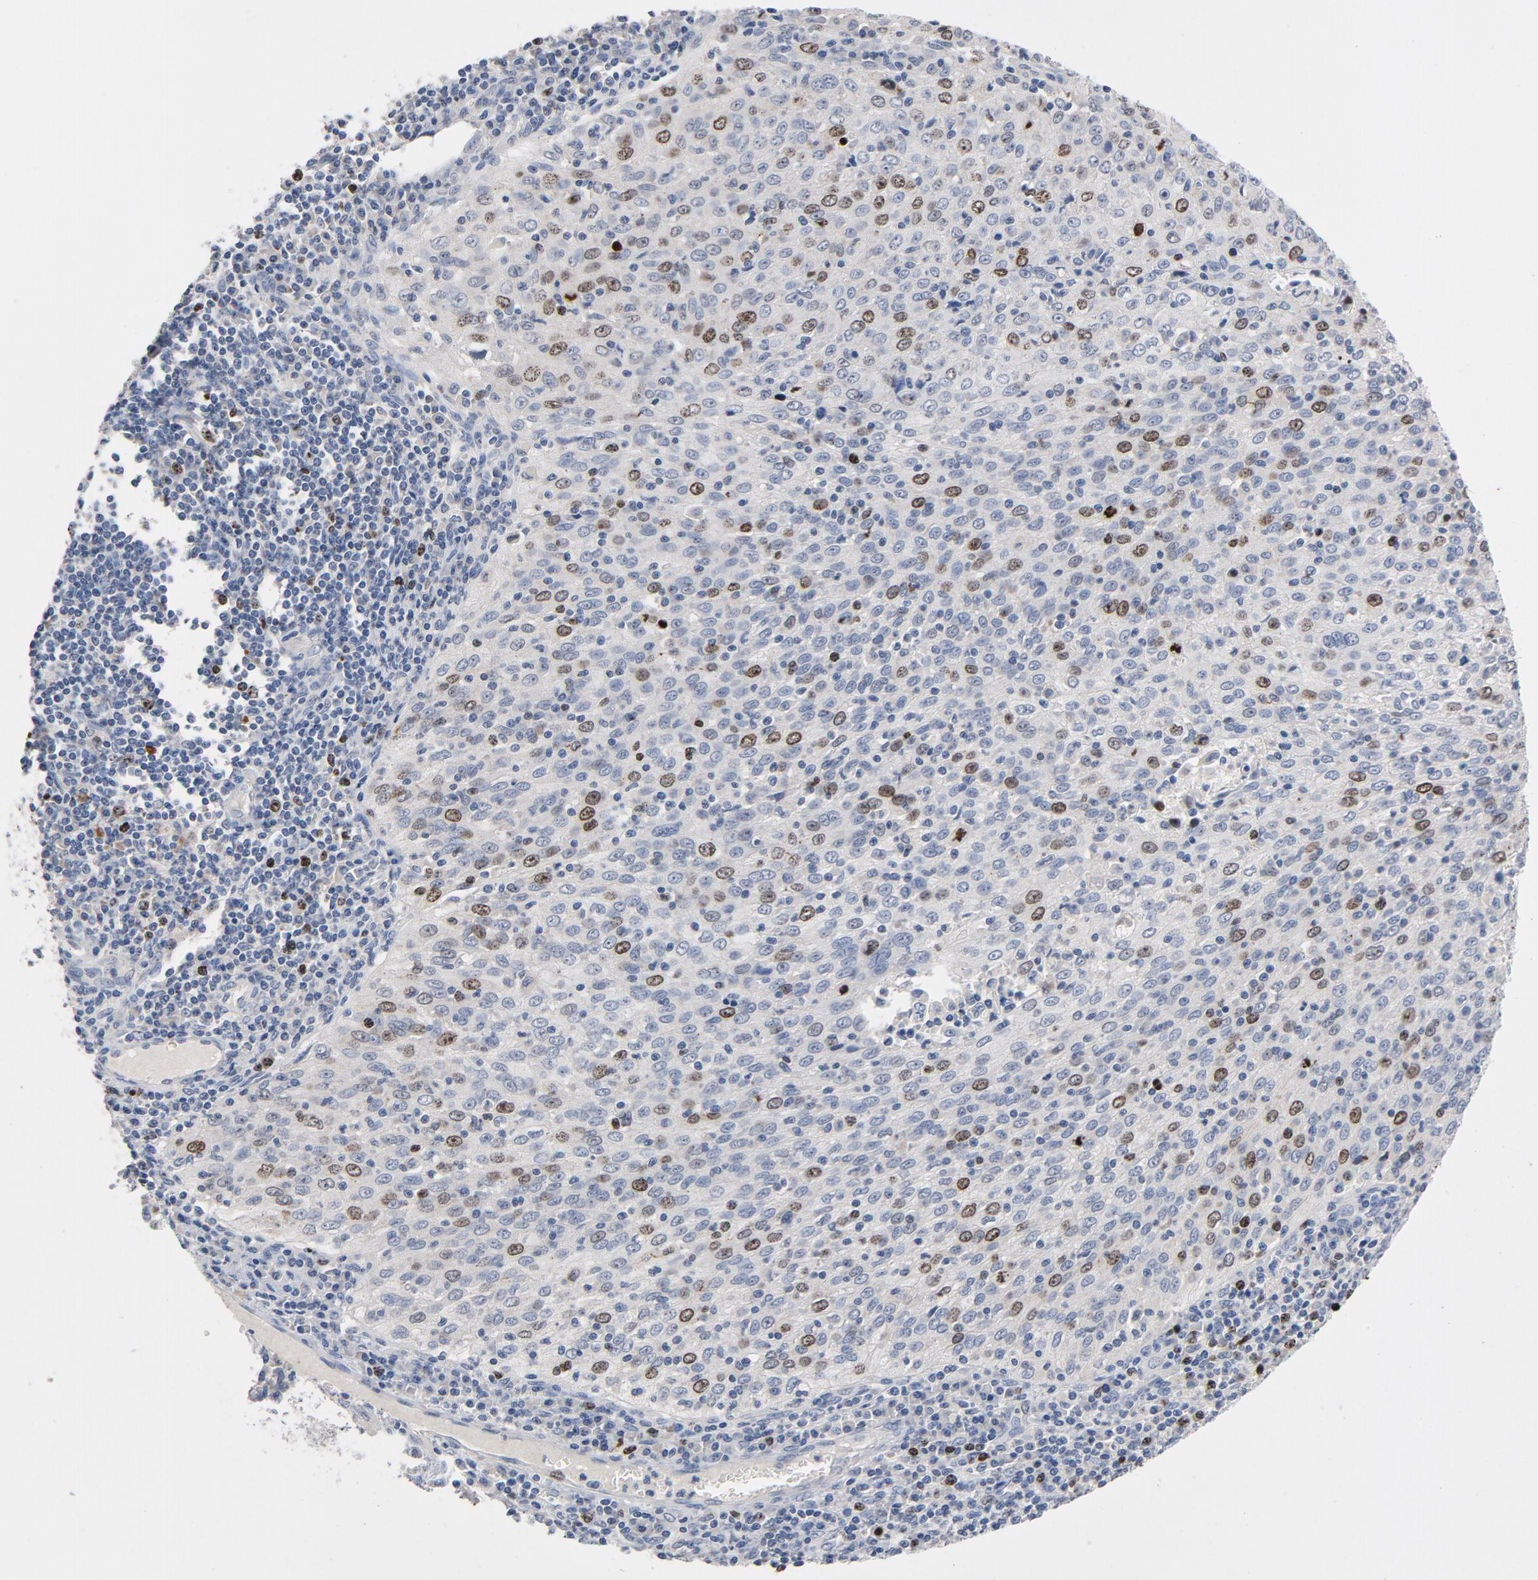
{"staining": {"intensity": "moderate", "quantity": "<25%", "location": "nuclear"}, "tissue": "cervical cancer", "cell_type": "Tumor cells", "image_type": "cancer", "snomed": [{"axis": "morphology", "description": "Squamous cell carcinoma, NOS"}, {"axis": "topography", "description": "Cervix"}], "caption": "Protein analysis of cervical cancer tissue reveals moderate nuclear staining in approximately <25% of tumor cells.", "gene": "BIRC5", "patient": {"sex": "female", "age": 27}}